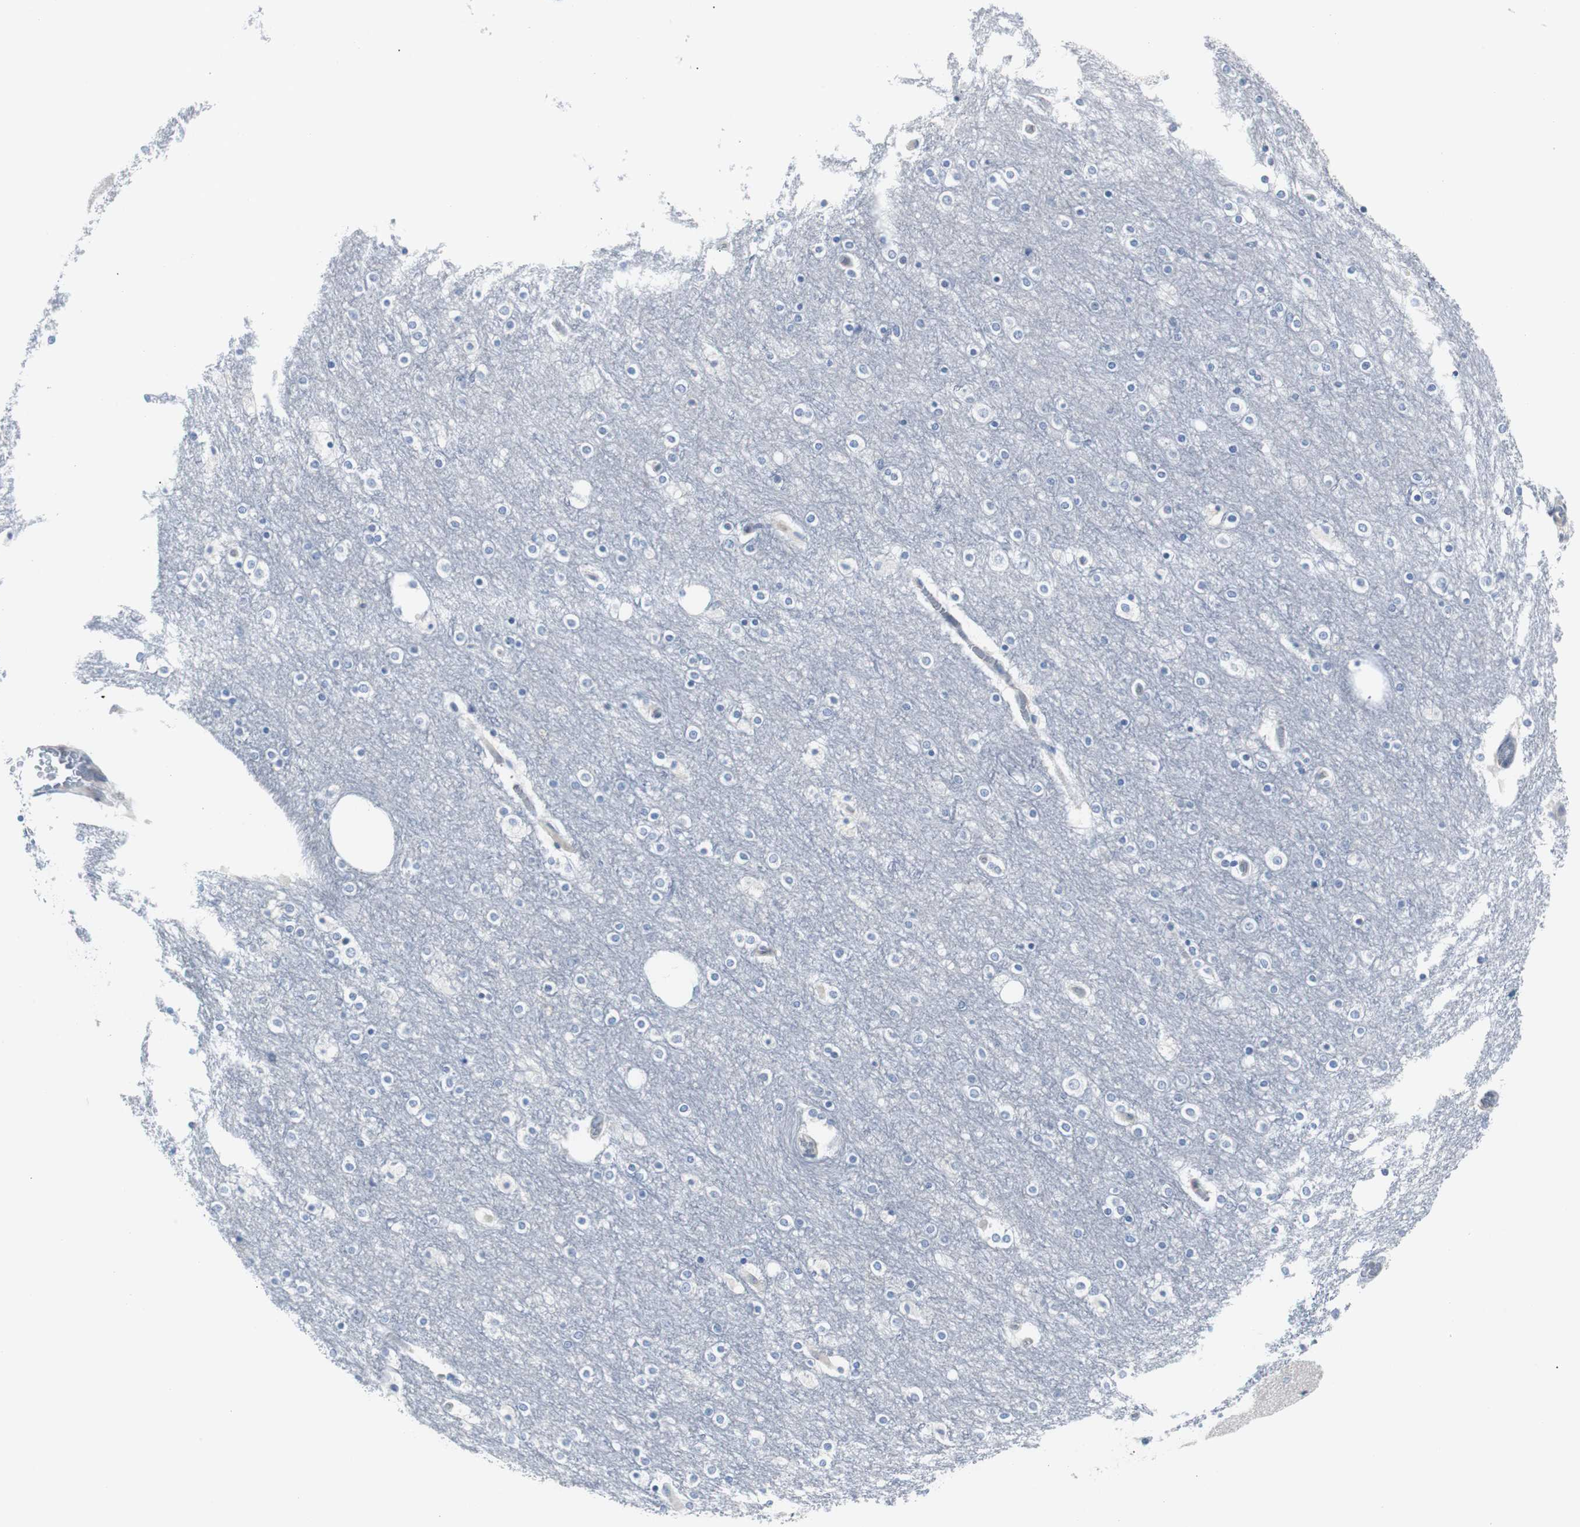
{"staining": {"intensity": "negative", "quantity": "none", "location": "none"}, "tissue": "cerebral cortex", "cell_type": "Endothelial cells", "image_type": "normal", "snomed": [{"axis": "morphology", "description": "Normal tissue, NOS"}, {"axis": "topography", "description": "Cerebral cortex"}], "caption": "A high-resolution image shows IHC staining of unremarkable cerebral cortex, which reveals no significant expression in endothelial cells.", "gene": "RASA1", "patient": {"sex": "female", "age": 54}}